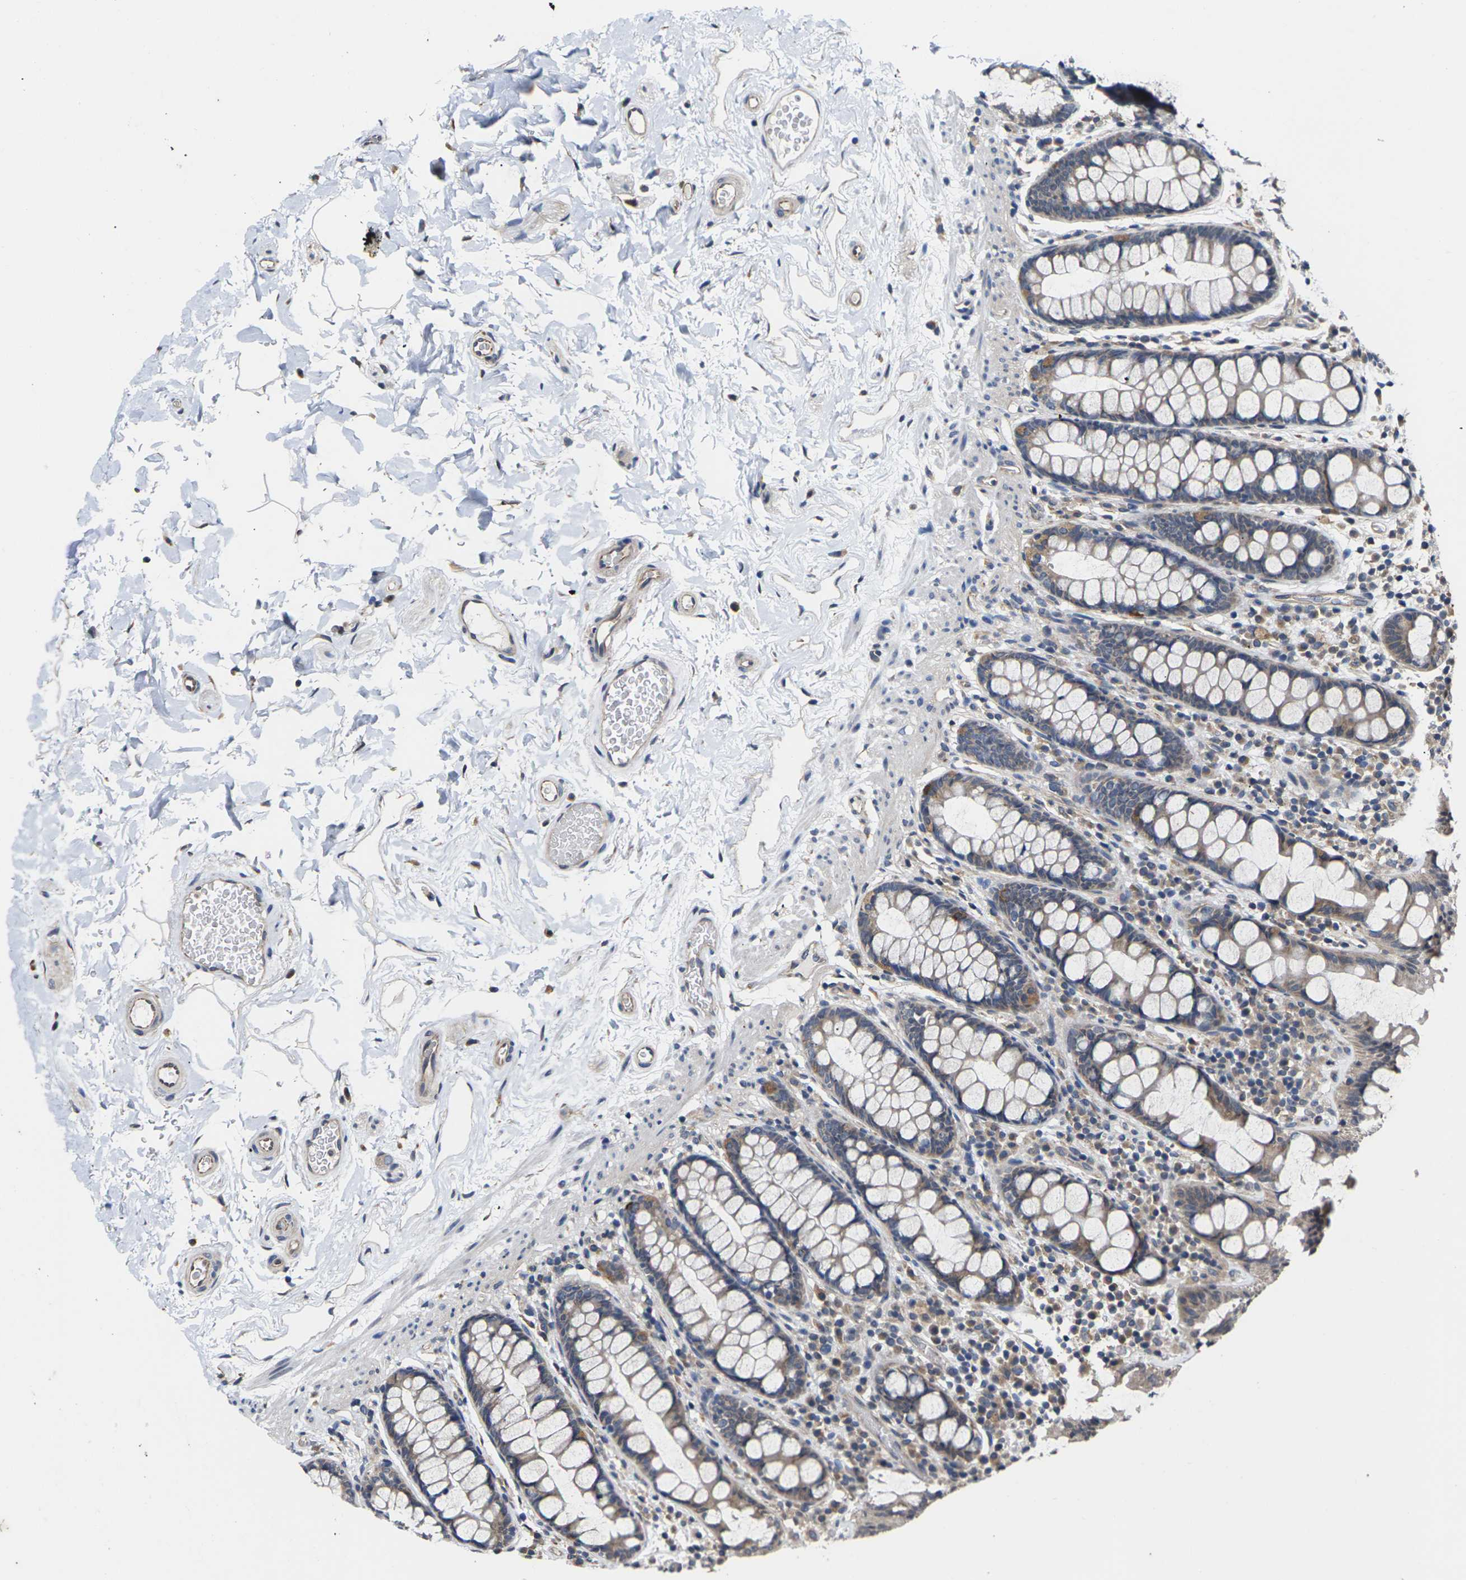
{"staining": {"intensity": "weak", "quantity": ">75%", "location": "cytoplasmic/membranous"}, "tissue": "colon", "cell_type": "Endothelial cells", "image_type": "normal", "snomed": [{"axis": "morphology", "description": "Normal tissue, NOS"}, {"axis": "topography", "description": "Colon"}], "caption": "A high-resolution image shows immunohistochemistry (IHC) staining of benign colon, which shows weak cytoplasmic/membranous expression in approximately >75% of endothelial cells. (Brightfield microscopy of DAB IHC at high magnification).", "gene": "DKK2", "patient": {"sex": "female", "age": 80}}